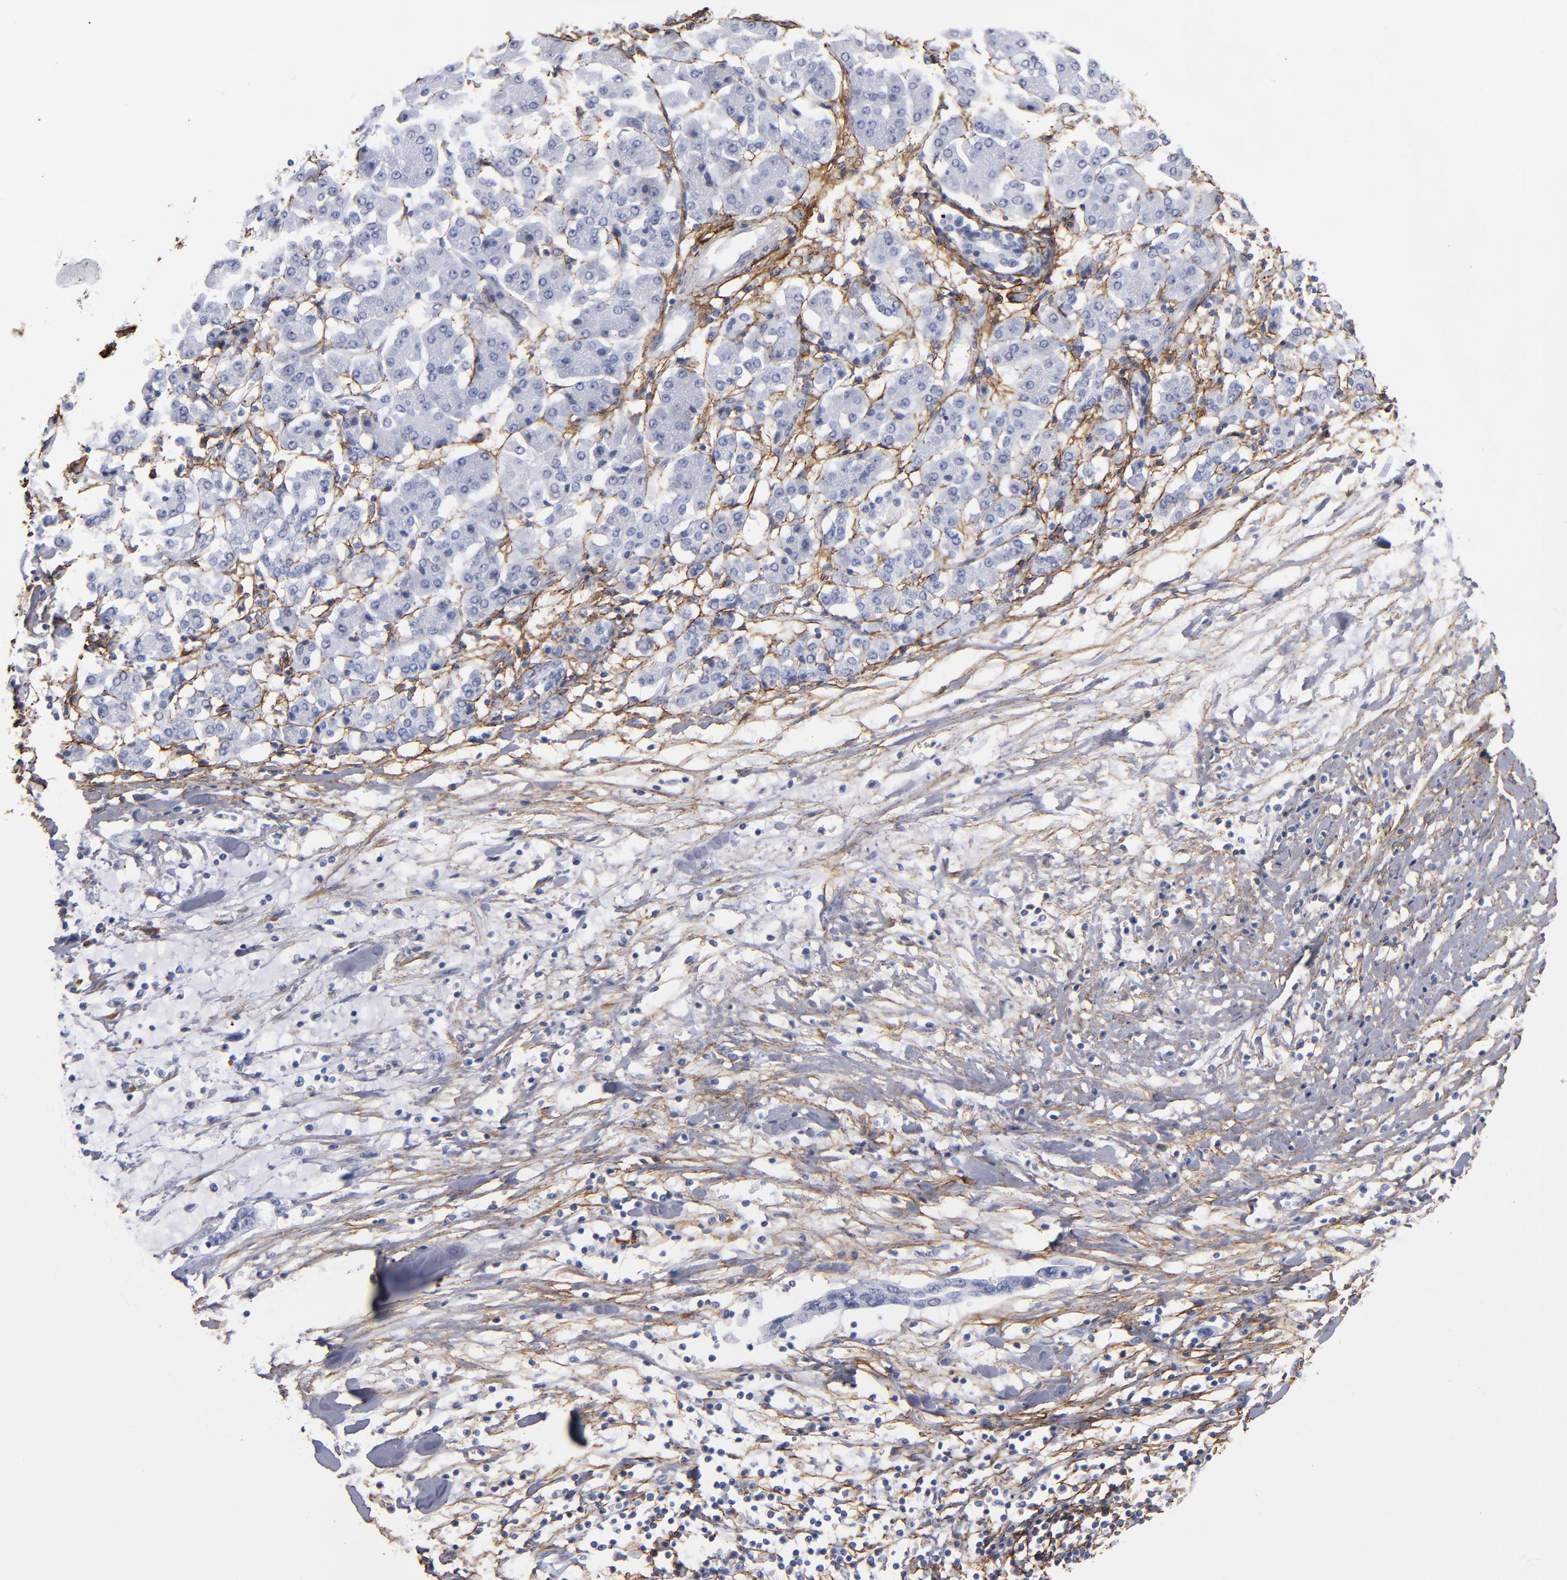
{"staining": {"intensity": "negative", "quantity": "none", "location": "none"}, "tissue": "pancreatic cancer", "cell_type": "Tumor cells", "image_type": "cancer", "snomed": [{"axis": "morphology", "description": "Adenocarcinoma, NOS"}, {"axis": "topography", "description": "Pancreas"}], "caption": "Photomicrograph shows no significant protein staining in tumor cells of pancreatic cancer (adenocarcinoma).", "gene": "EMILIN1", "patient": {"sex": "female", "age": 57}}